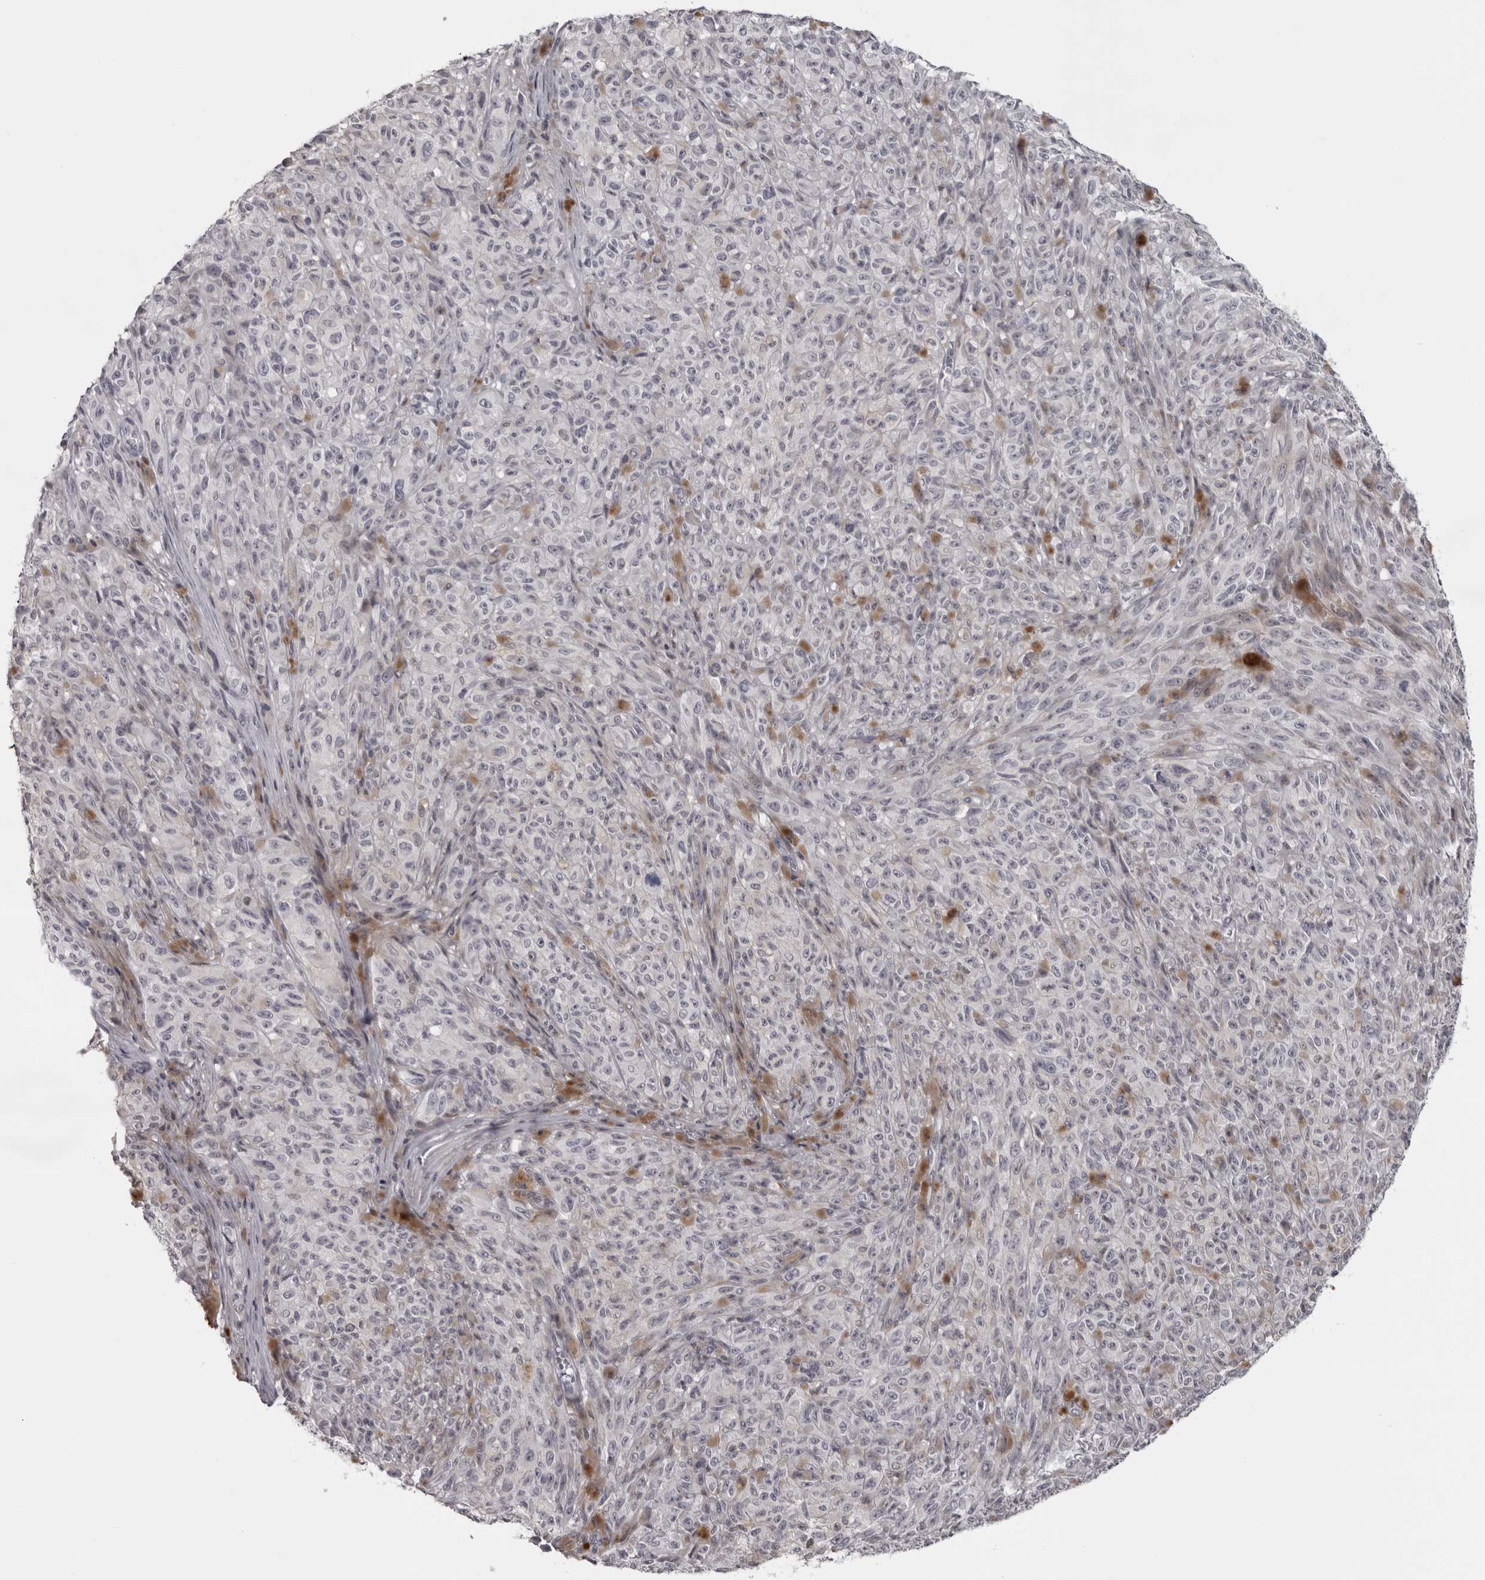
{"staining": {"intensity": "negative", "quantity": "none", "location": "none"}, "tissue": "melanoma", "cell_type": "Tumor cells", "image_type": "cancer", "snomed": [{"axis": "morphology", "description": "Malignant melanoma, NOS"}, {"axis": "topography", "description": "Skin"}], "caption": "Immunohistochemical staining of melanoma shows no significant expression in tumor cells.", "gene": "NUDT18", "patient": {"sex": "female", "age": 82}}